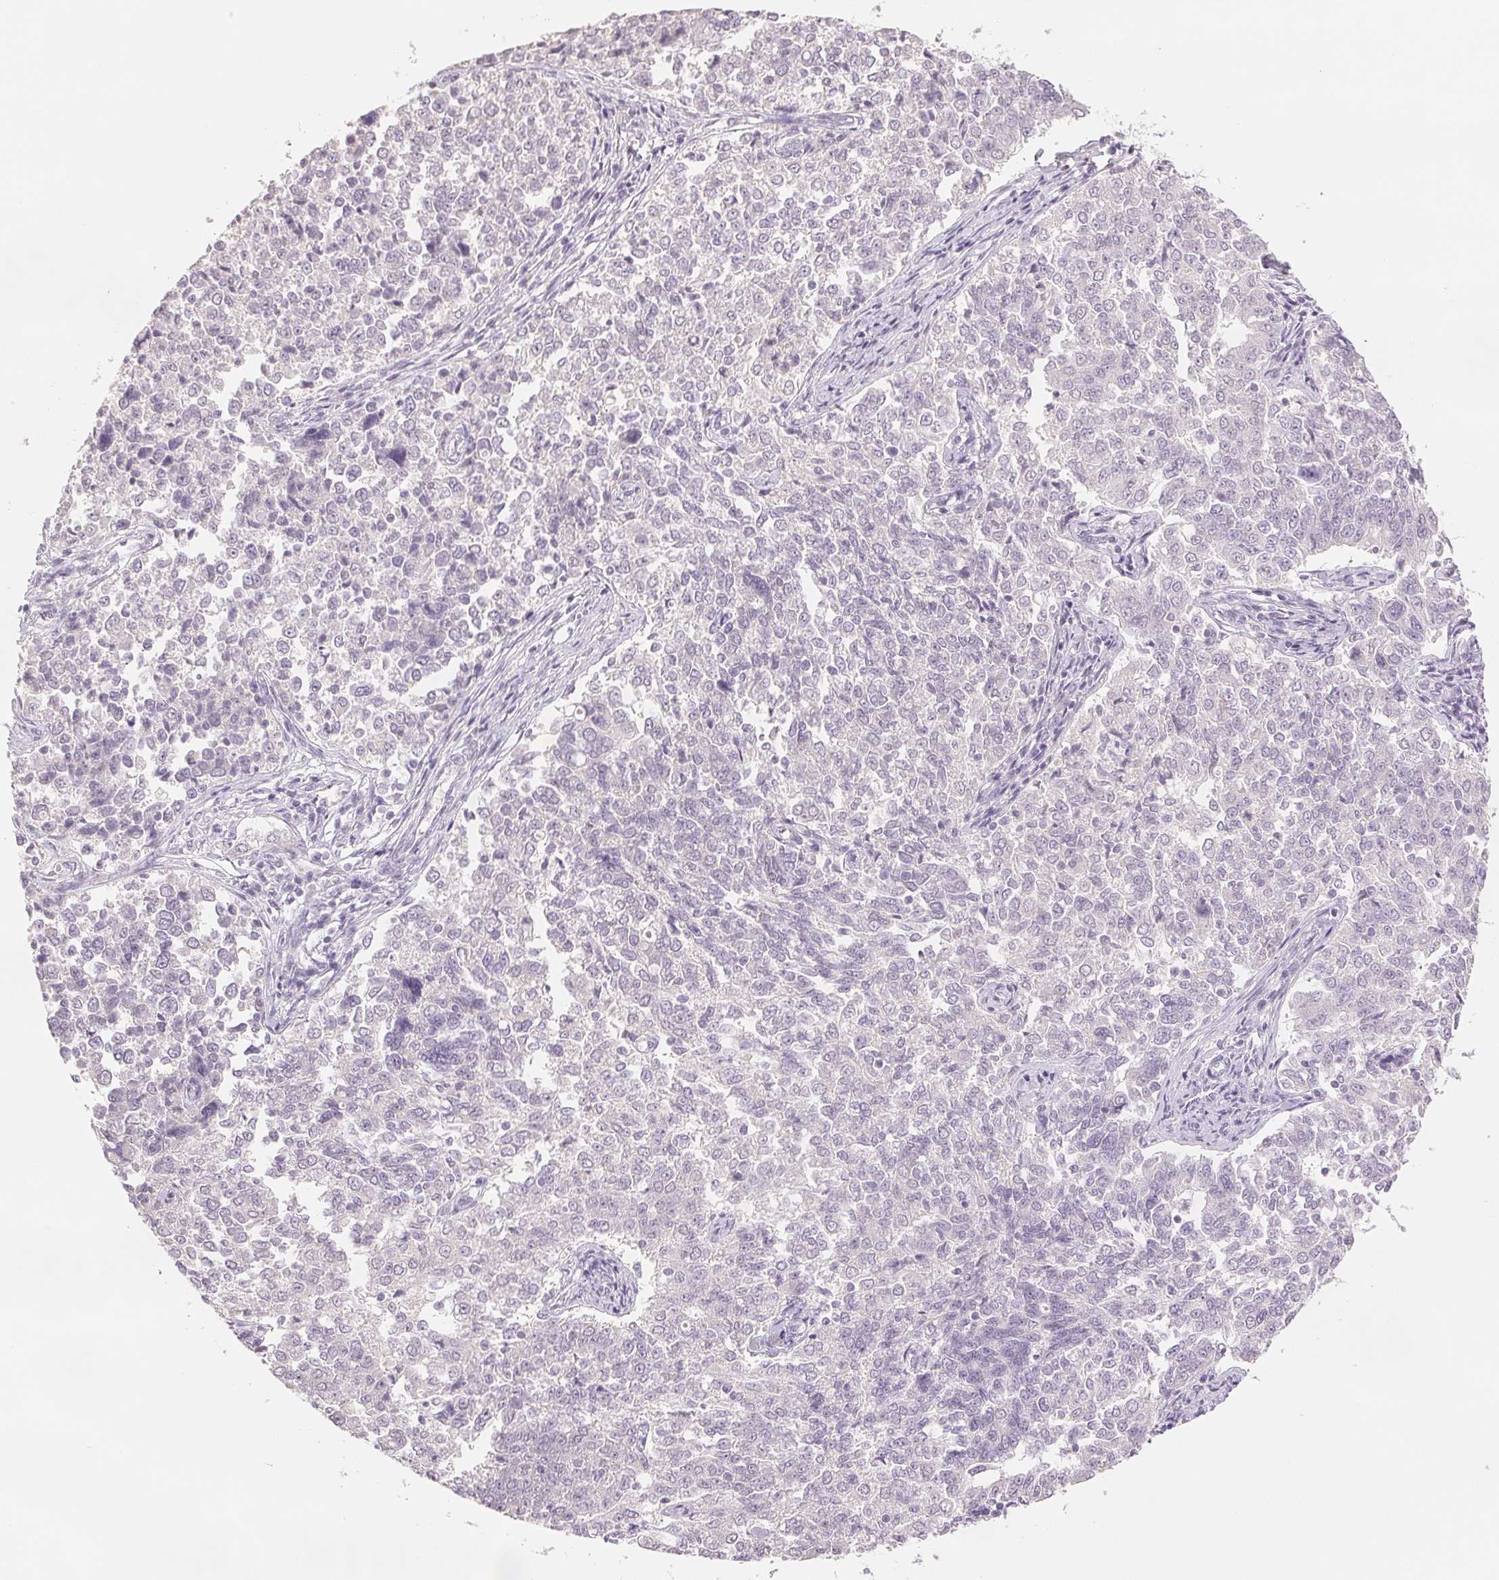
{"staining": {"intensity": "negative", "quantity": "none", "location": "none"}, "tissue": "endometrial cancer", "cell_type": "Tumor cells", "image_type": "cancer", "snomed": [{"axis": "morphology", "description": "Adenocarcinoma, NOS"}, {"axis": "topography", "description": "Endometrium"}], "caption": "Protein analysis of endometrial adenocarcinoma exhibits no significant staining in tumor cells.", "gene": "SCGN", "patient": {"sex": "female", "age": 43}}